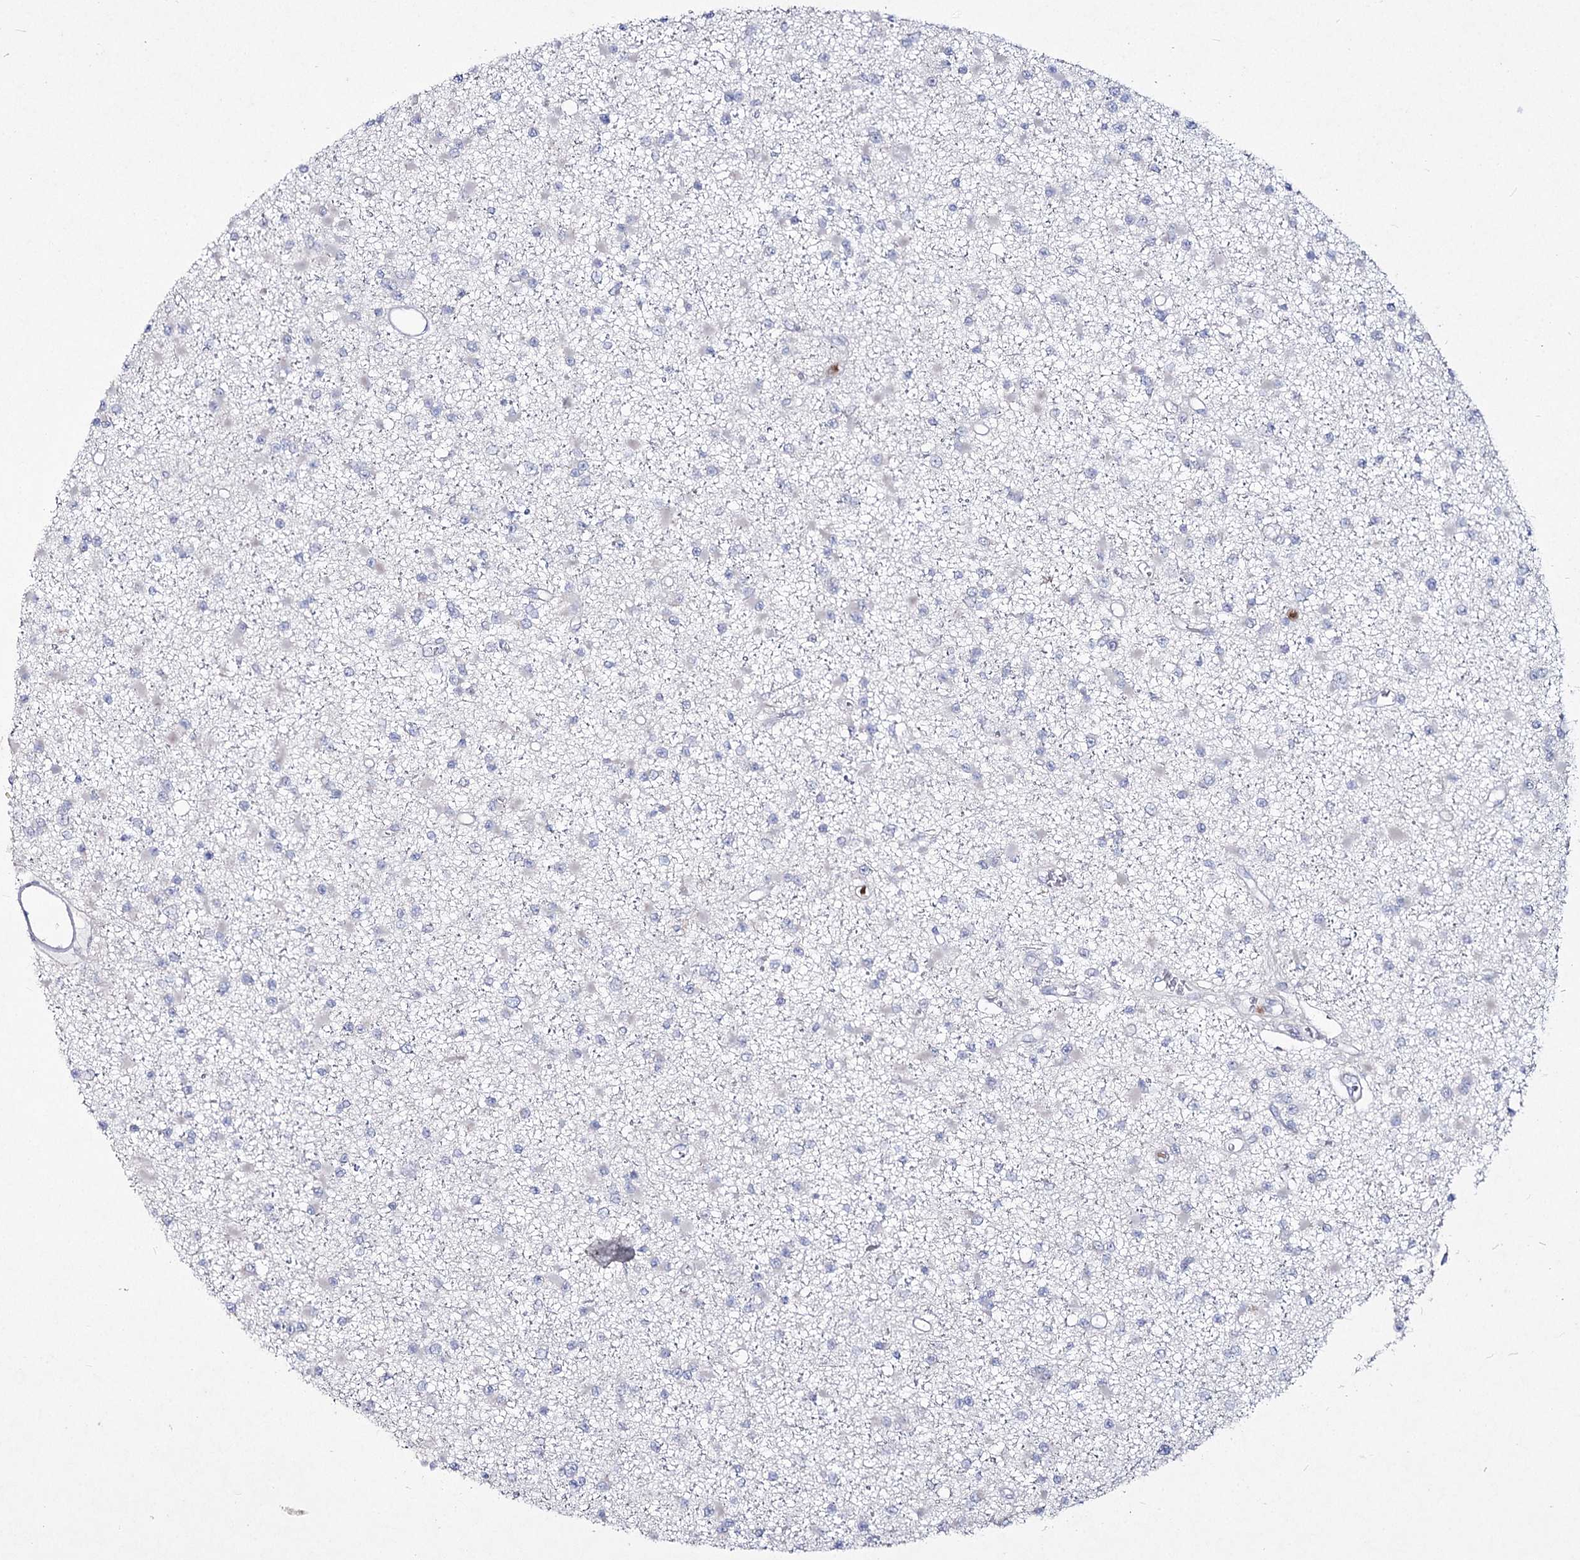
{"staining": {"intensity": "negative", "quantity": "none", "location": "none"}, "tissue": "glioma", "cell_type": "Tumor cells", "image_type": "cancer", "snomed": [{"axis": "morphology", "description": "Glioma, malignant, Low grade"}, {"axis": "topography", "description": "Brain"}], "caption": "Human malignant glioma (low-grade) stained for a protein using immunohistochemistry reveals no staining in tumor cells.", "gene": "NIPAL4", "patient": {"sex": "female", "age": 22}}